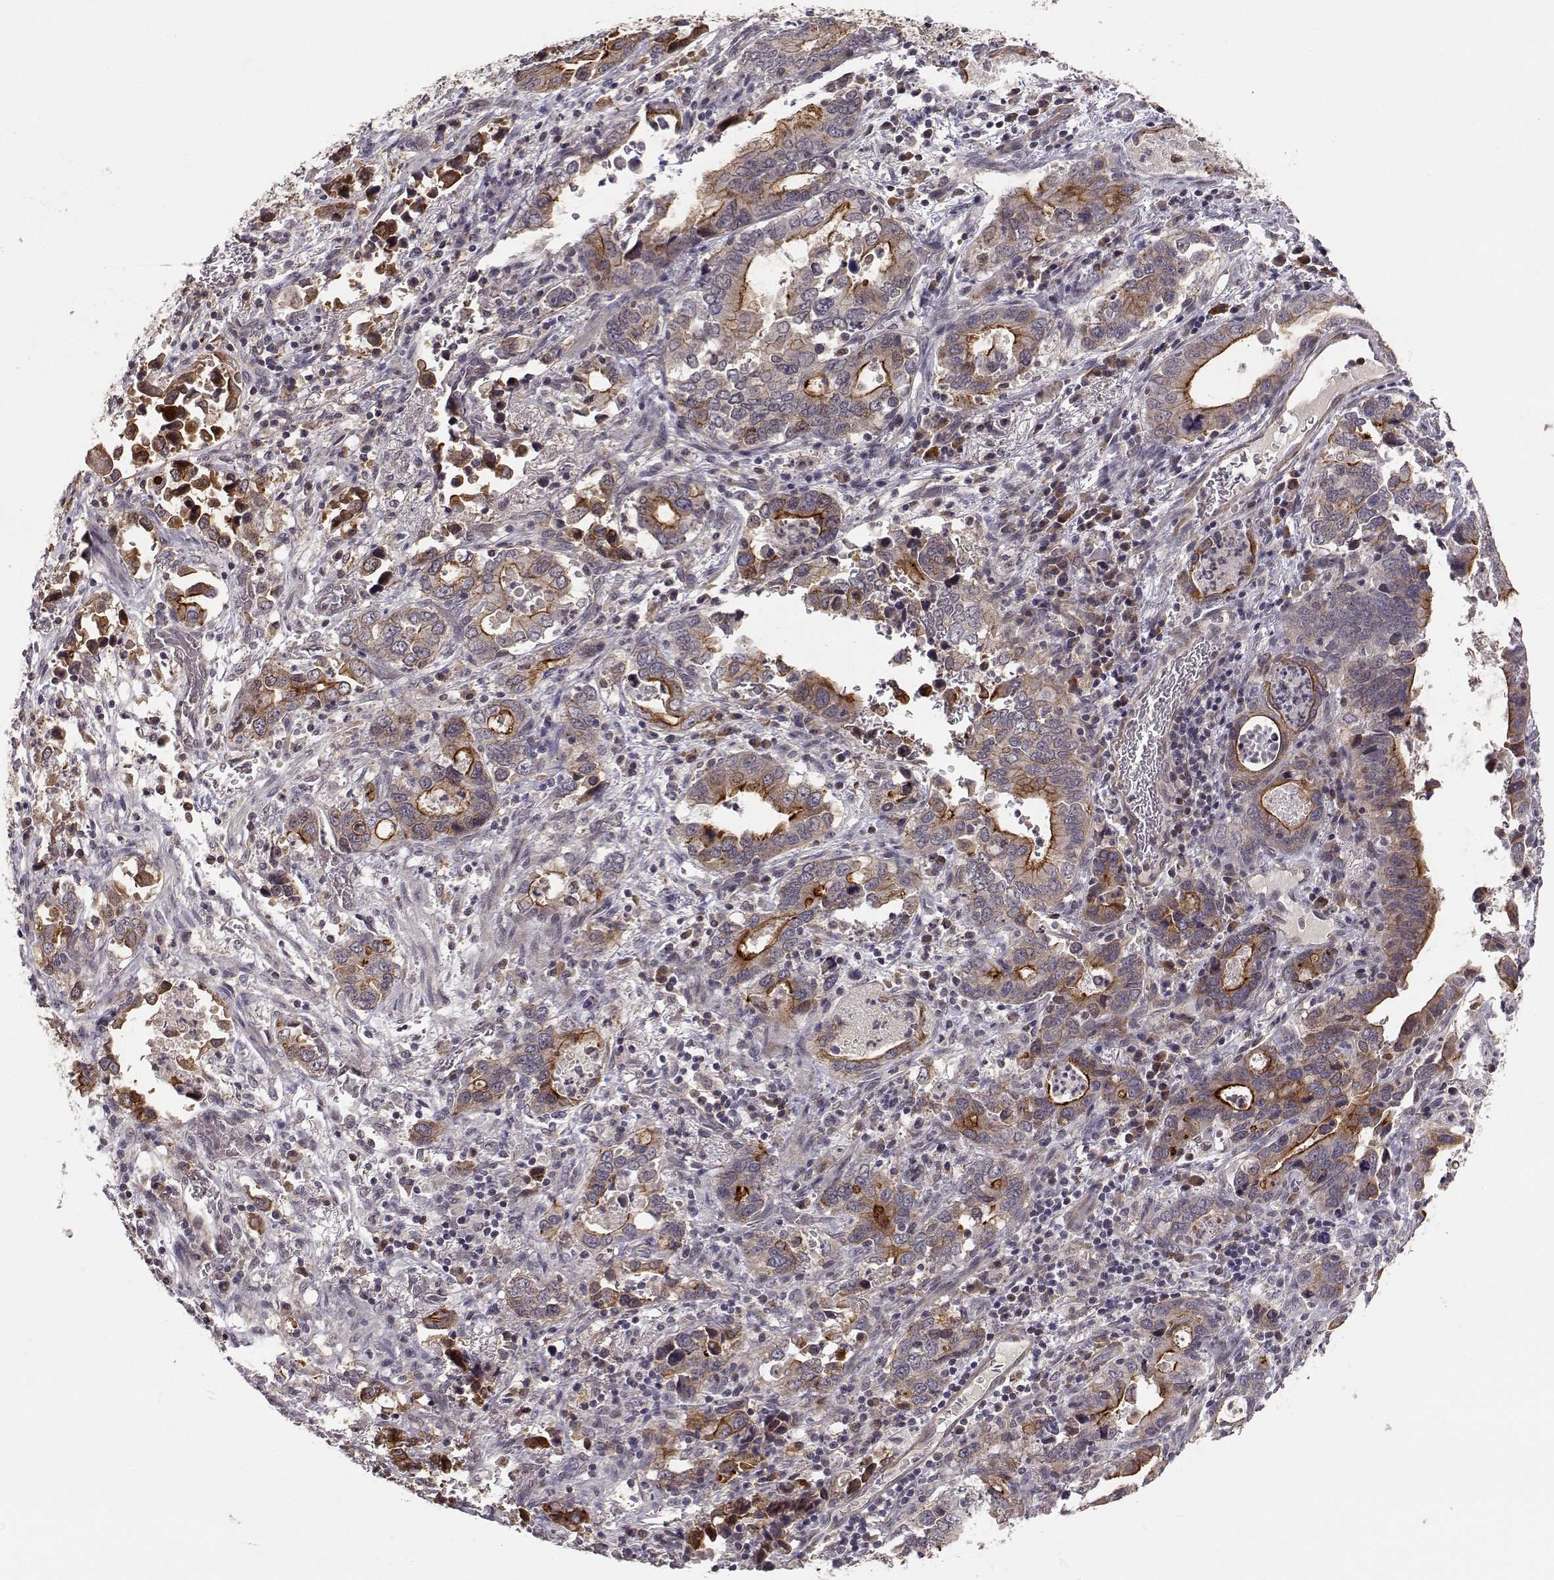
{"staining": {"intensity": "strong", "quantity": "25%-75%", "location": "cytoplasmic/membranous"}, "tissue": "stomach cancer", "cell_type": "Tumor cells", "image_type": "cancer", "snomed": [{"axis": "morphology", "description": "Adenocarcinoma, NOS"}, {"axis": "topography", "description": "Stomach, upper"}], "caption": "Tumor cells demonstrate strong cytoplasmic/membranous staining in approximately 25%-75% of cells in stomach cancer (adenocarcinoma).", "gene": "PLEKHG3", "patient": {"sex": "male", "age": 74}}